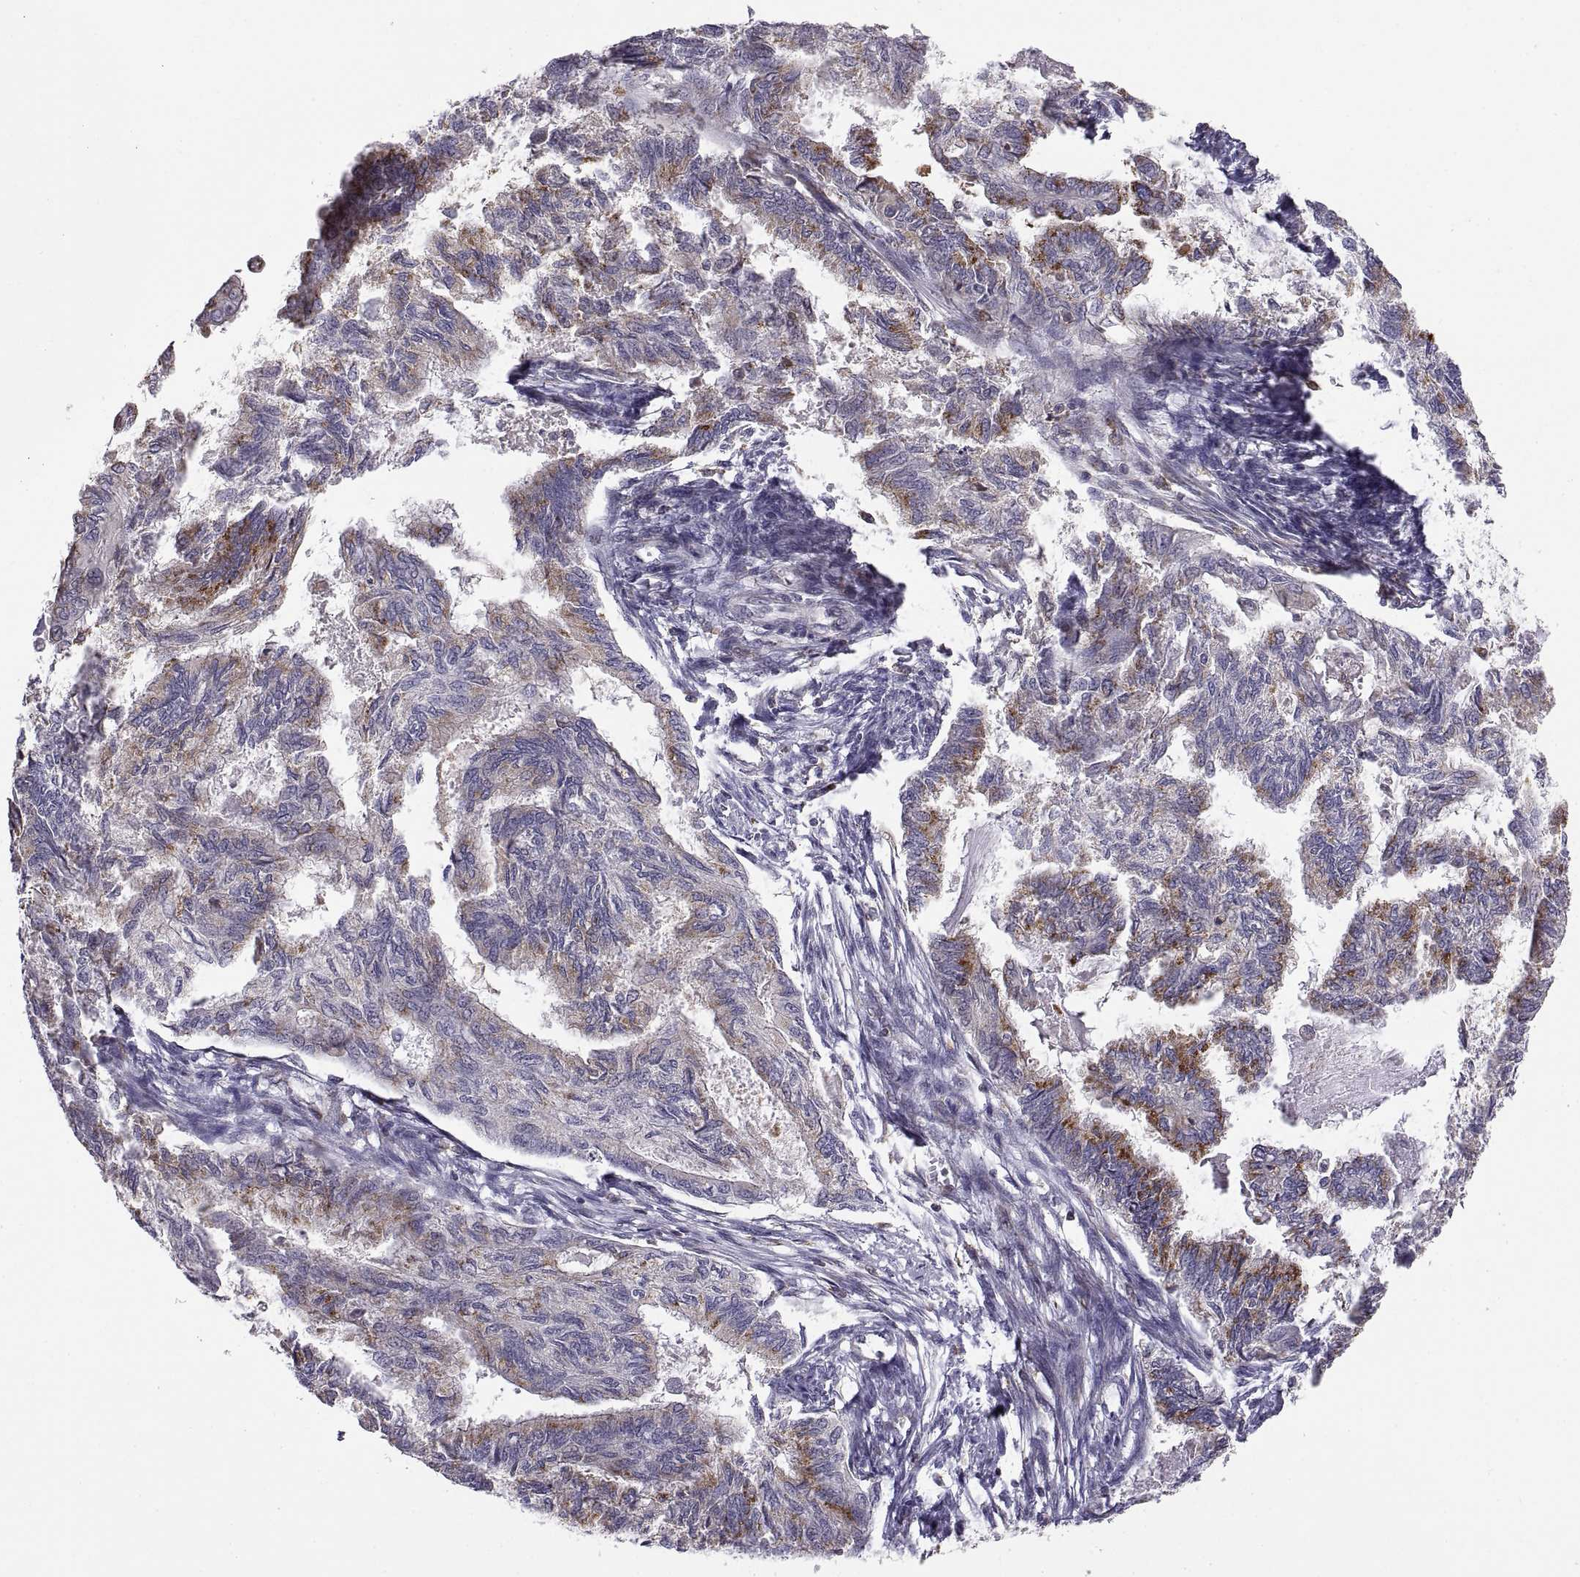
{"staining": {"intensity": "moderate", "quantity": "25%-75%", "location": "cytoplasmic/membranous"}, "tissue": "endometrial cancer", "cell_type": "Tumor cells", "image_type": "cancer", "snomed": [{"axis": "morphology", "description": "Adenocarcinoma, NOS"}, {"axis": "topography", "description": "Endometrium"}], "caption": "Tumor cells show medium levels of moderate cytoplasmic/membranous expression in about 25%-75% of cells in endometrial cancer.", "gene": "ACAP1", "patient": {"sex": "female", "age": 86}}